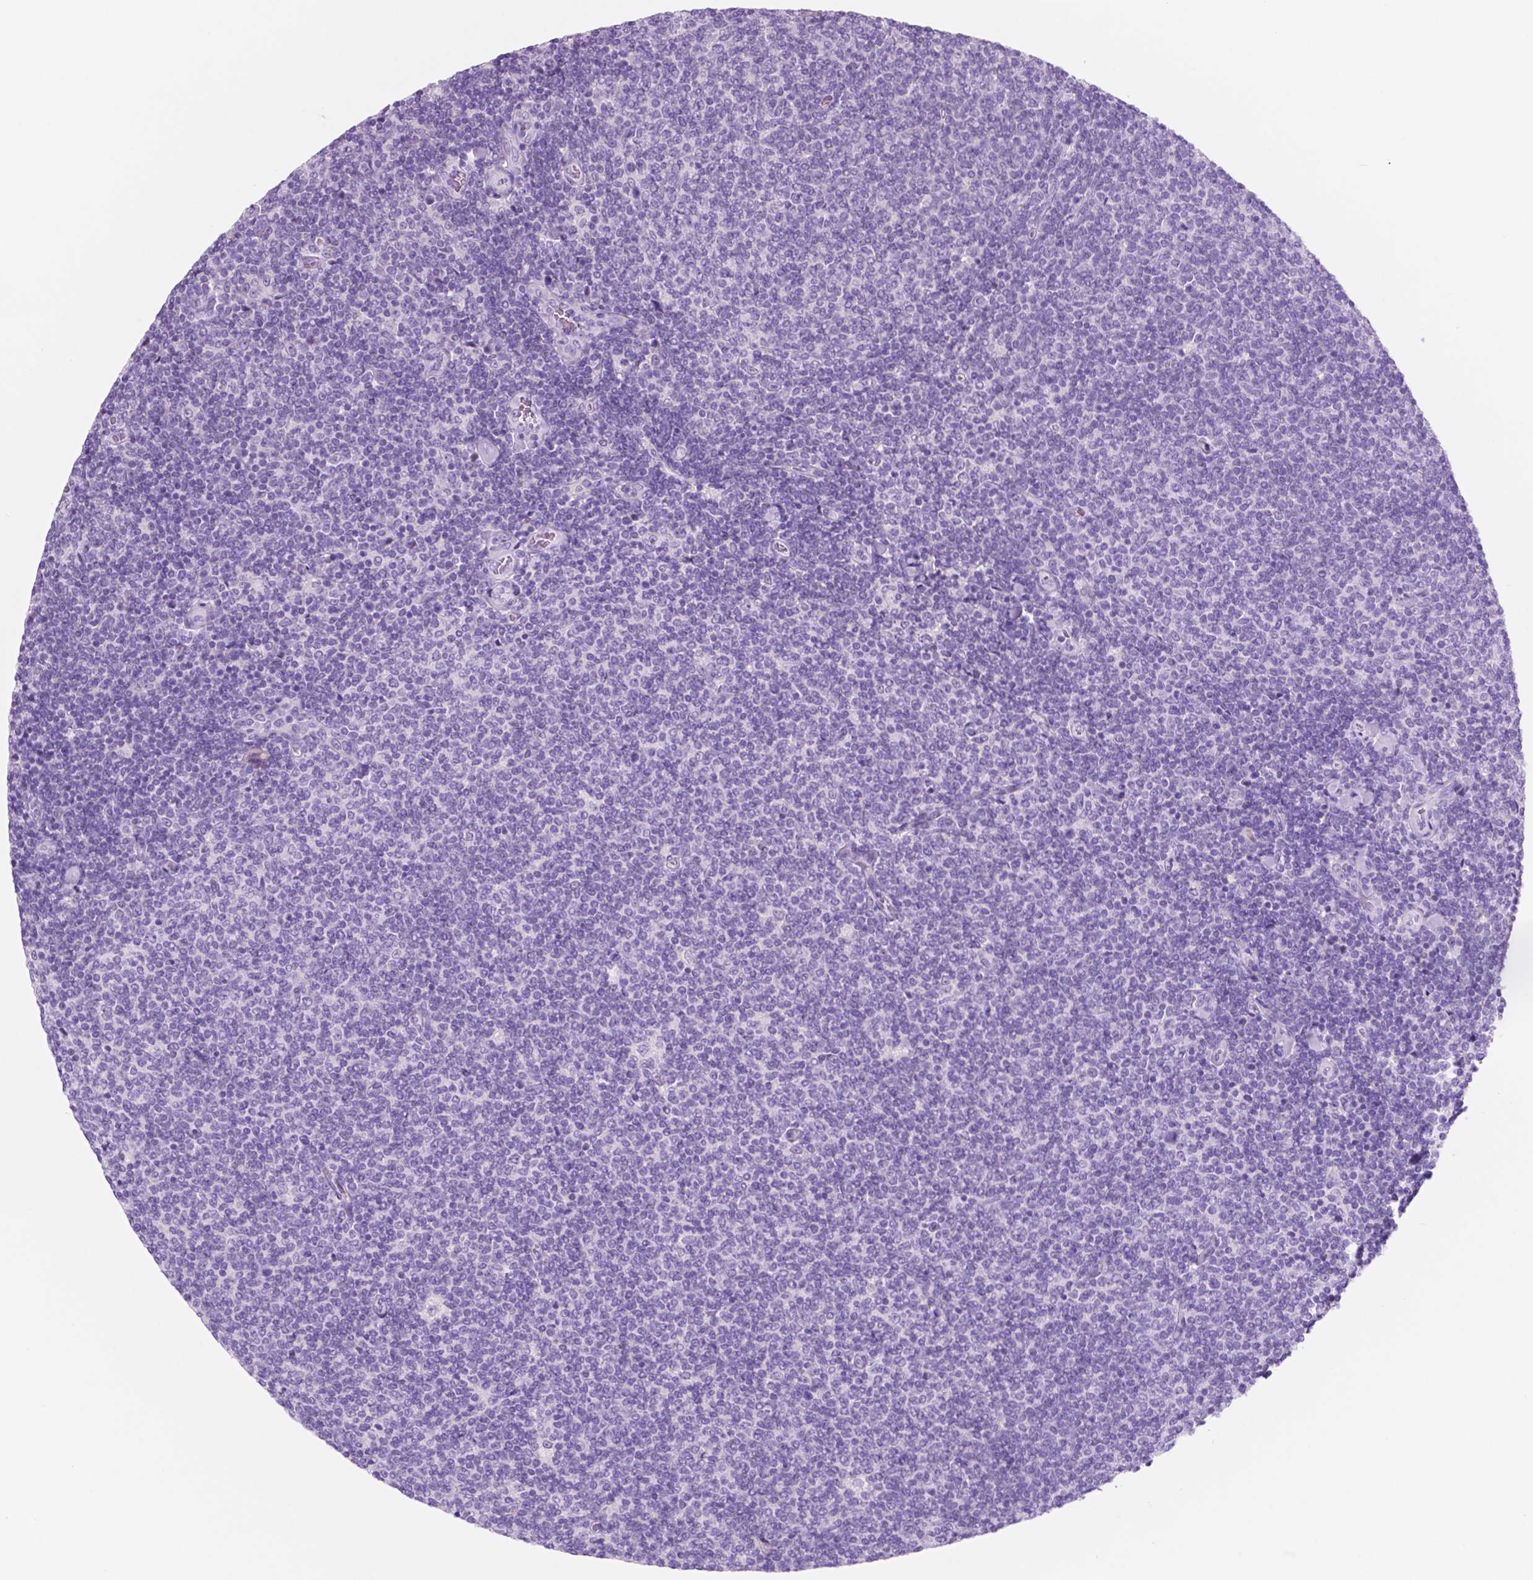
{"staining": {"intensity": "negative", "quantity": "none", "location": "none"}, "tissue": "lymphoma", "cell_type": "Tumor cells", "image_type": "cancer", "snomed": [{"axis": "morphology", "description": "Malignant lymphoma, non-Hodgkin's type, Low grade"}, {"axis": "topography", "description": "Lymph node"}], "caption": "This is a image of immunohistochemistry (IHC) staining of lymphoma, which shows no positivity in tumor cells.", "gene": "CUZD1", "patient": {"sex": "male", "age": 52}}